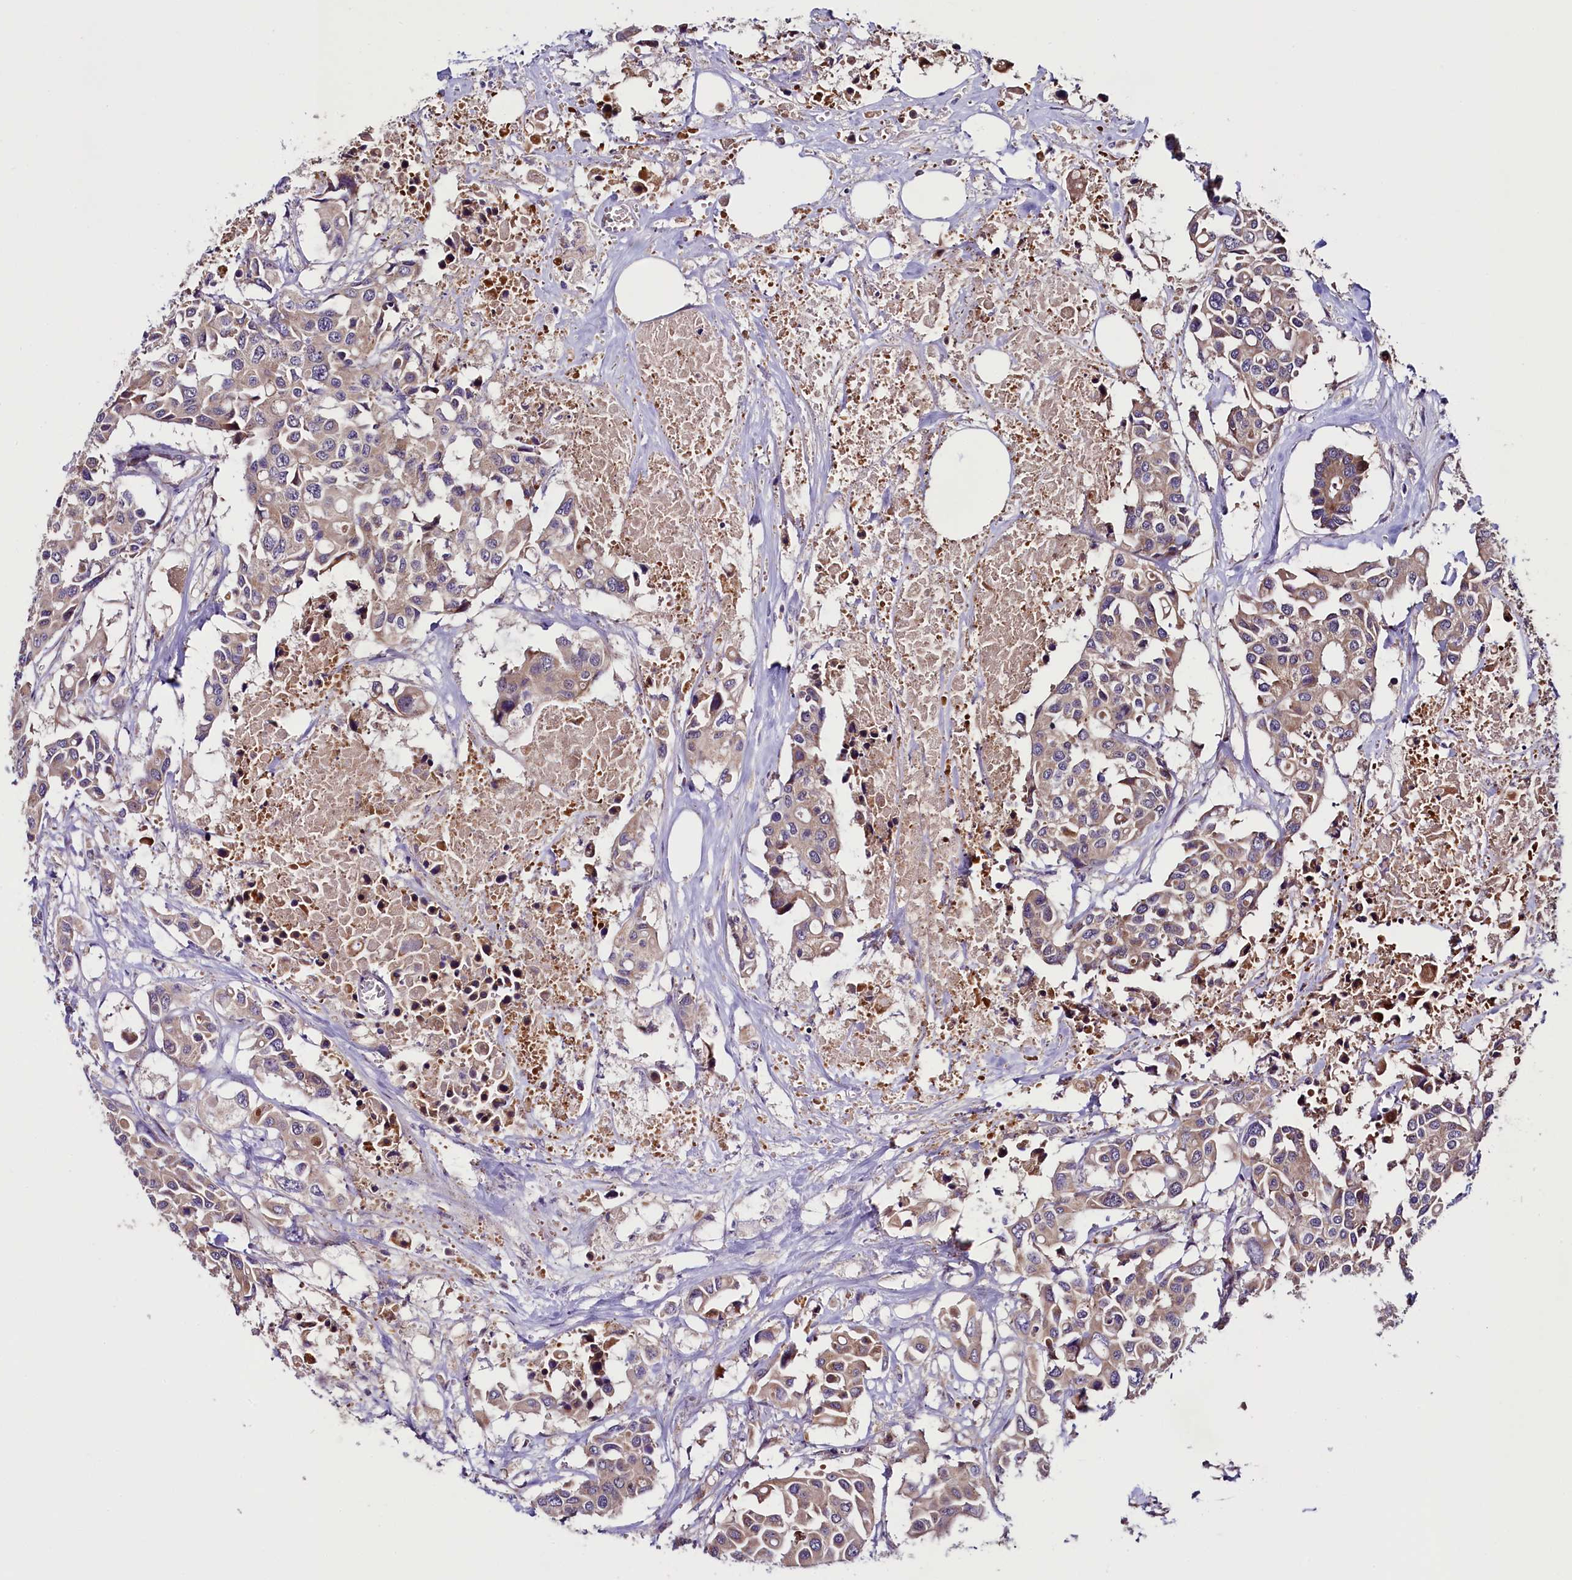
{"staining": {"intensity": "weak", "quantity": "25%-75%", "location": "cytoplasmic/membranous"}, "tissue": "colorectal cancer", "cell_type": "Tumor cells", "image_type": "cancer", "snomed": [{"axis": "morphology", "description": "Adenocarcinoma, NOS"}, {"axis": "topography", "description": "Colon"}], "caption": "Weak cytoplasmic/membranous protein expression is appreciated in approximately 25%-75% of tumor cells in adenocarcinoma (colorectal).", "gene": "RPUSD2", "patient": {"sex": "male", "age": 77}}